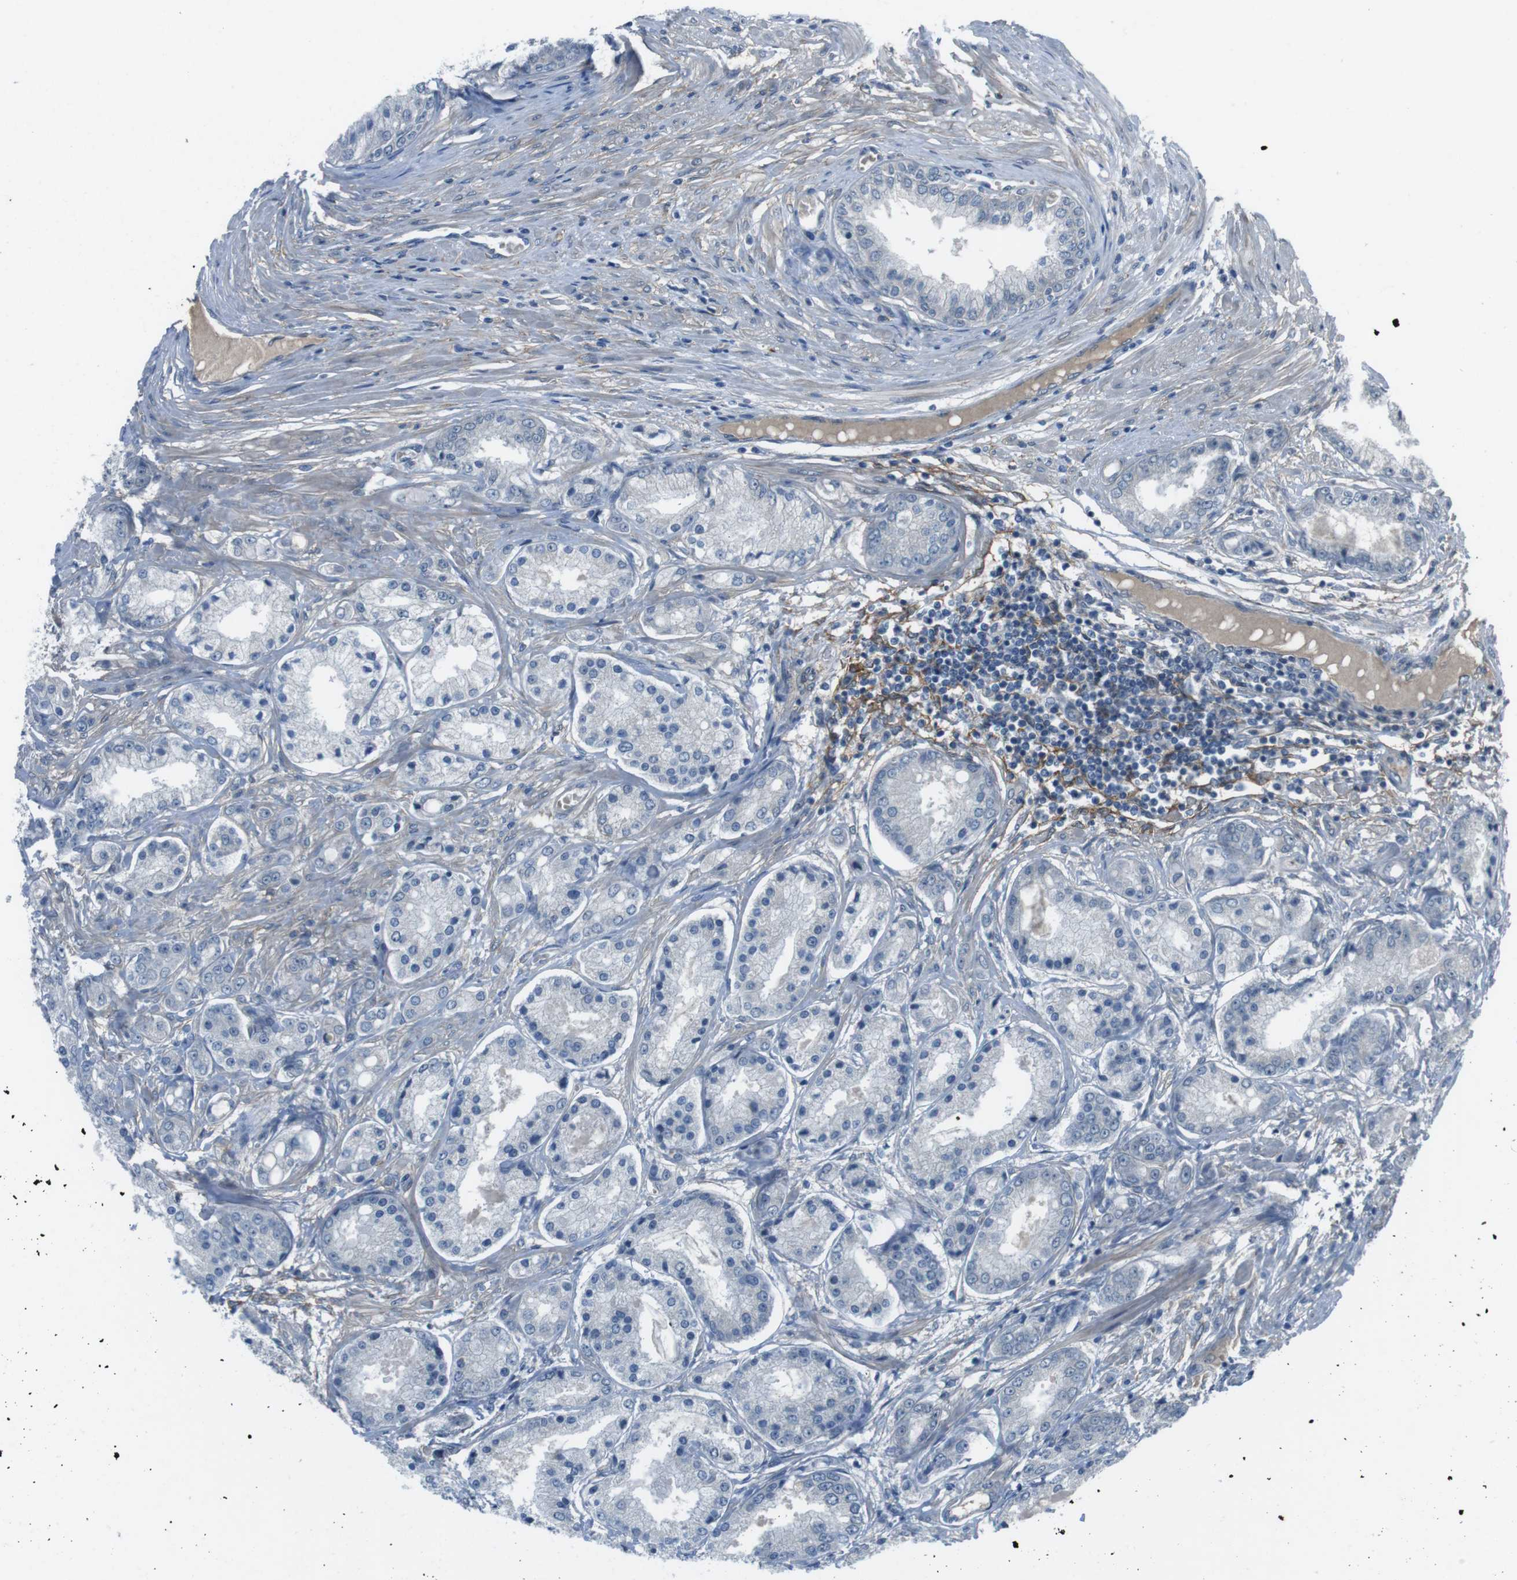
{"staining": {"intensity": "negative", "quantity": "none", "location": "none"}, "tissue": "prostate cancer", "cell_type": "Tumor cells", "image_type": "cancer", "snomed": [{"axis": "morphology", "description": "Adenocarcinoma, High grade"}, {"axis": "topography", "description": "Prostate"}], "caption": "This is a photomicrograph of IHC staining of prostate adenocarcinoma (high-grade), which shows no staining in tumor cells.", "gene": "ANK2", "patient": {"sex": "male", "age": 59}}